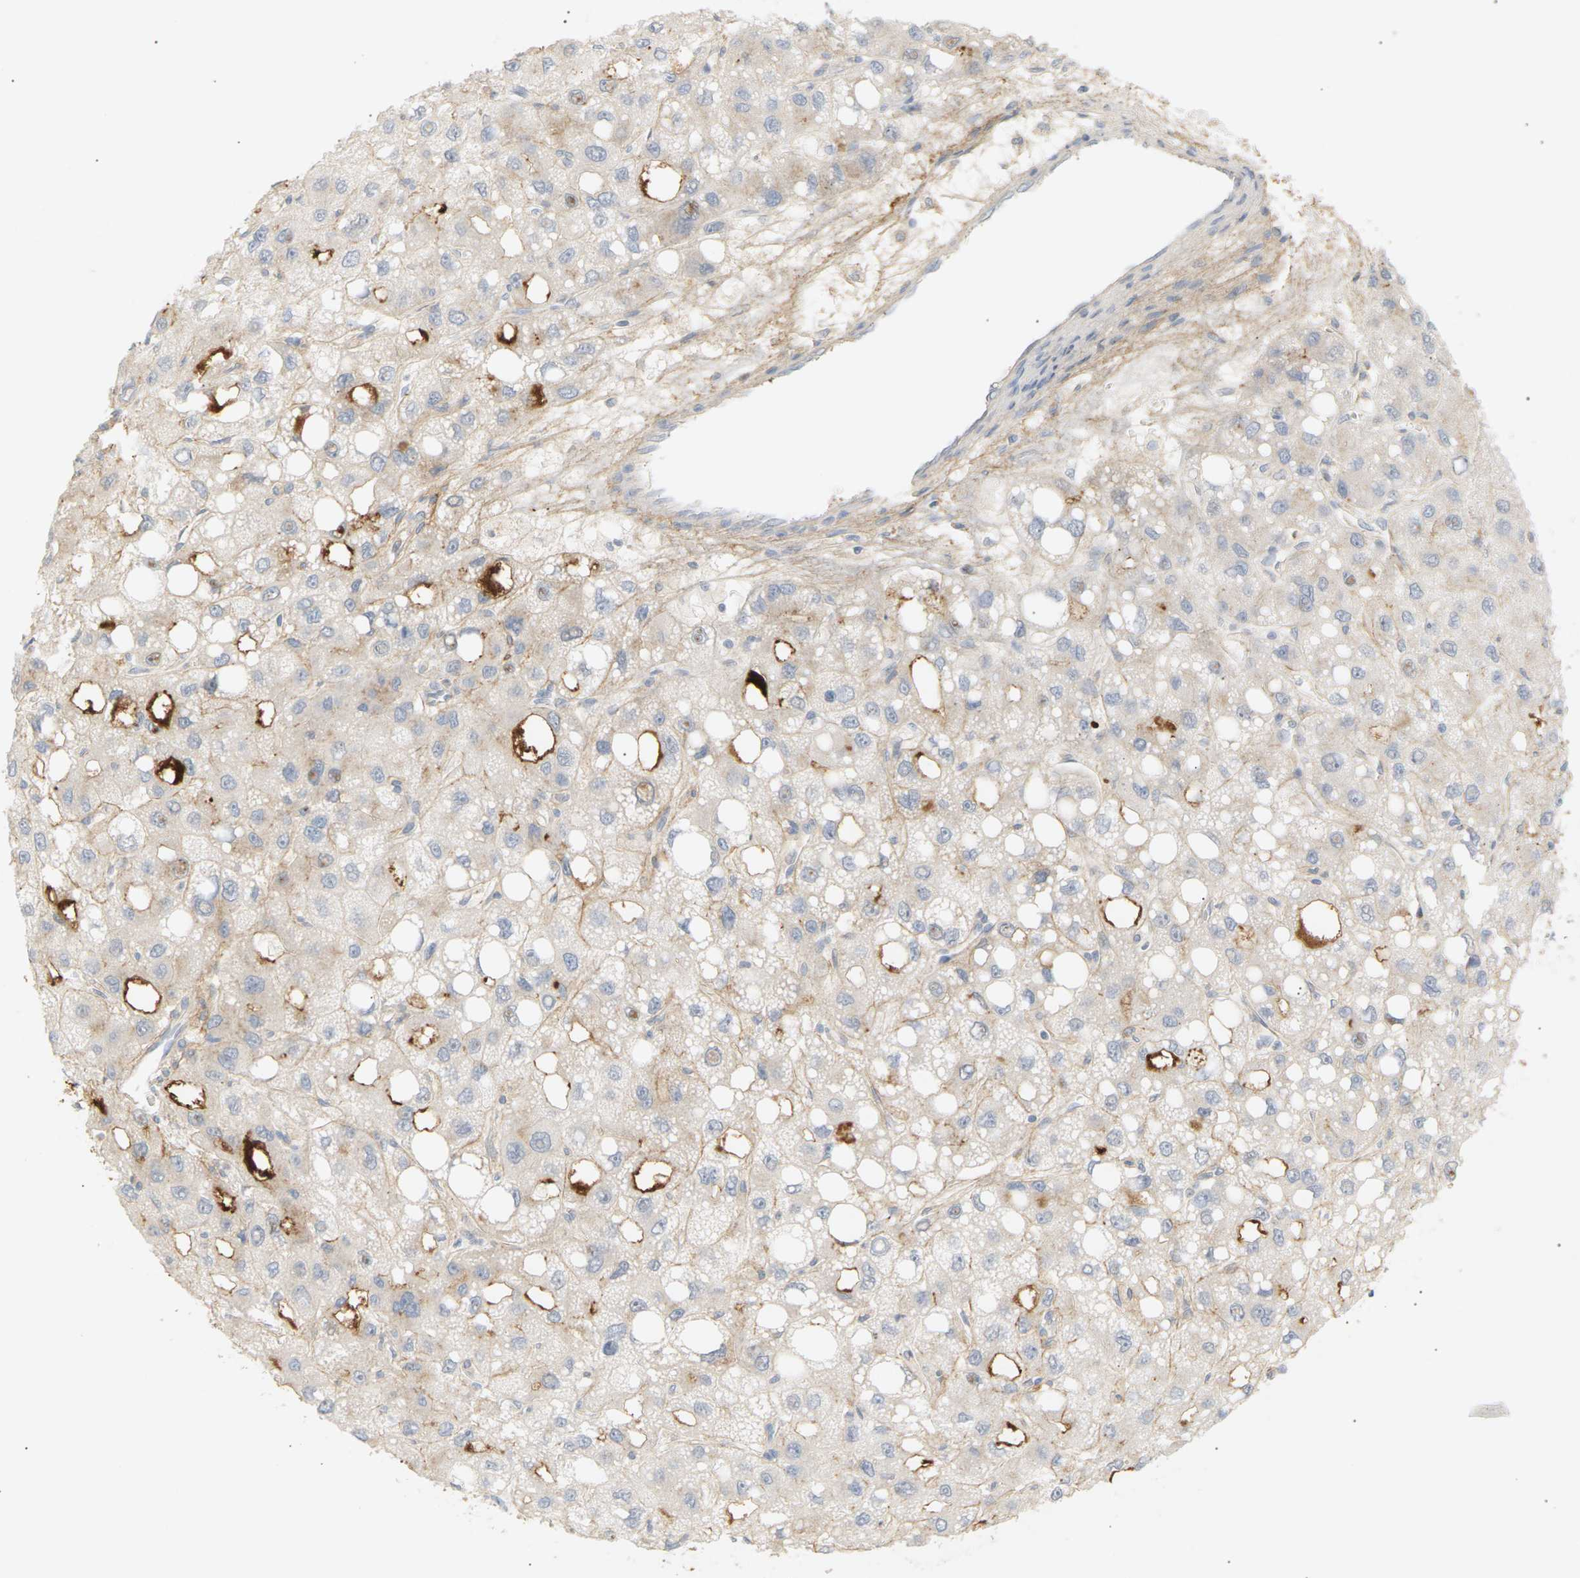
{"staining": {"intensity": "moderate", "quantity": "25%-75%", "location": "cytoplasmic/membranous"}, "tissue": "liver cancer", "cell_type": "Tumor cells", "image_type": "cancer", "snomed": [{"axis": "morphology", "description": "Carcinoma, Hepatocellular, NOS"}, {"axis": "topography", "description": "Liver"}], "caption": "IHC (DAB) staining of human liver hepatocellular carcinoma demonstrates moderate cytoplasmic/membranous protein positivity in about 25%-75% of tumor cells.", "gene": "CLU", "patient": {"sex": "male", "age": 55}}